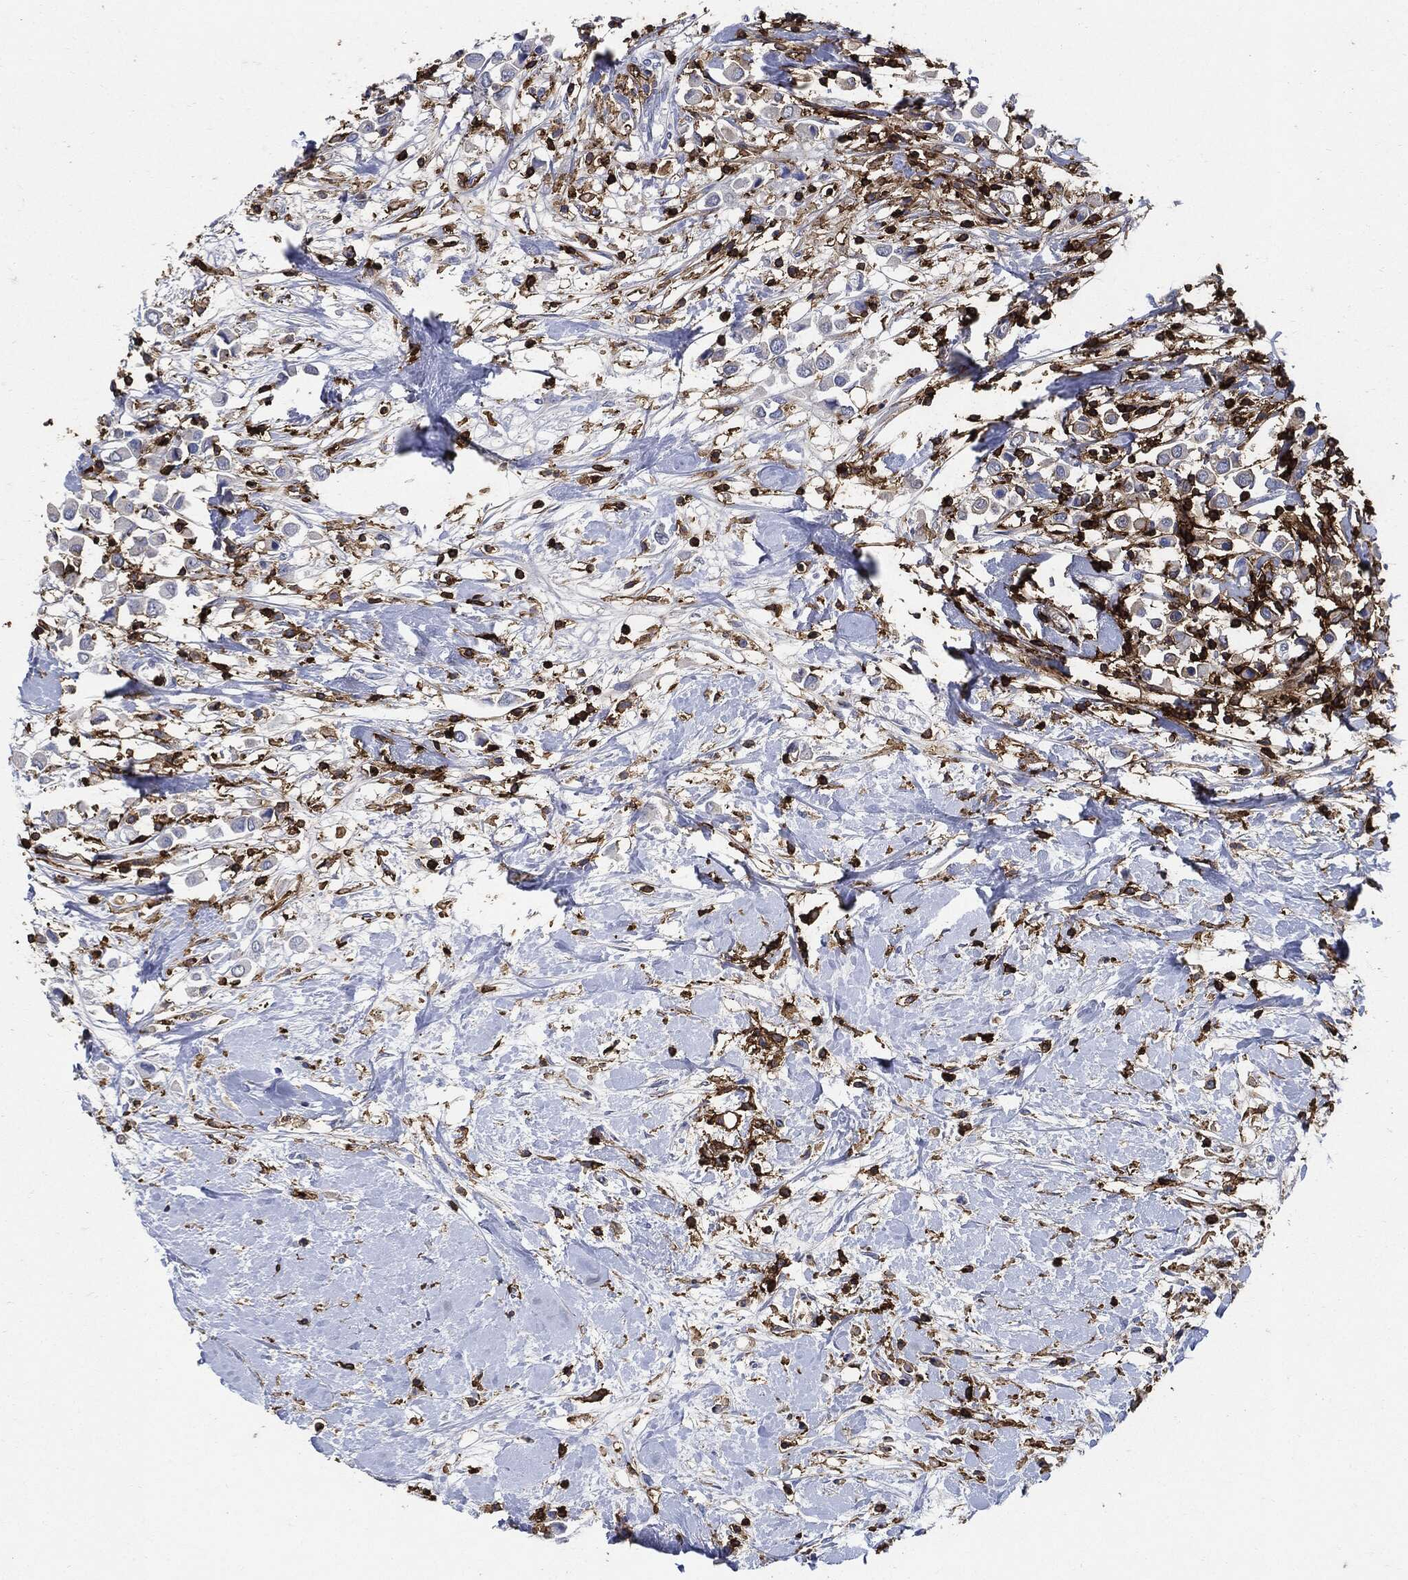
{"staining": {"intensity": "negative", "quantity": "none", "location": "none"}, "tissue": "breast cancer", "cell_type": "Tumor cells", "image_type": "cancer", "snomed": [{"axis": "morphology", "description": "Duct carcinoma"}, {"axis": "topography", "description": "Breast"}], "caption": "Tumor cells are negative for protein expression in human invasive ductal carcinoma (breast).", "gene": "PTPRC", "patient": {"sex": "female", "age": 61}}